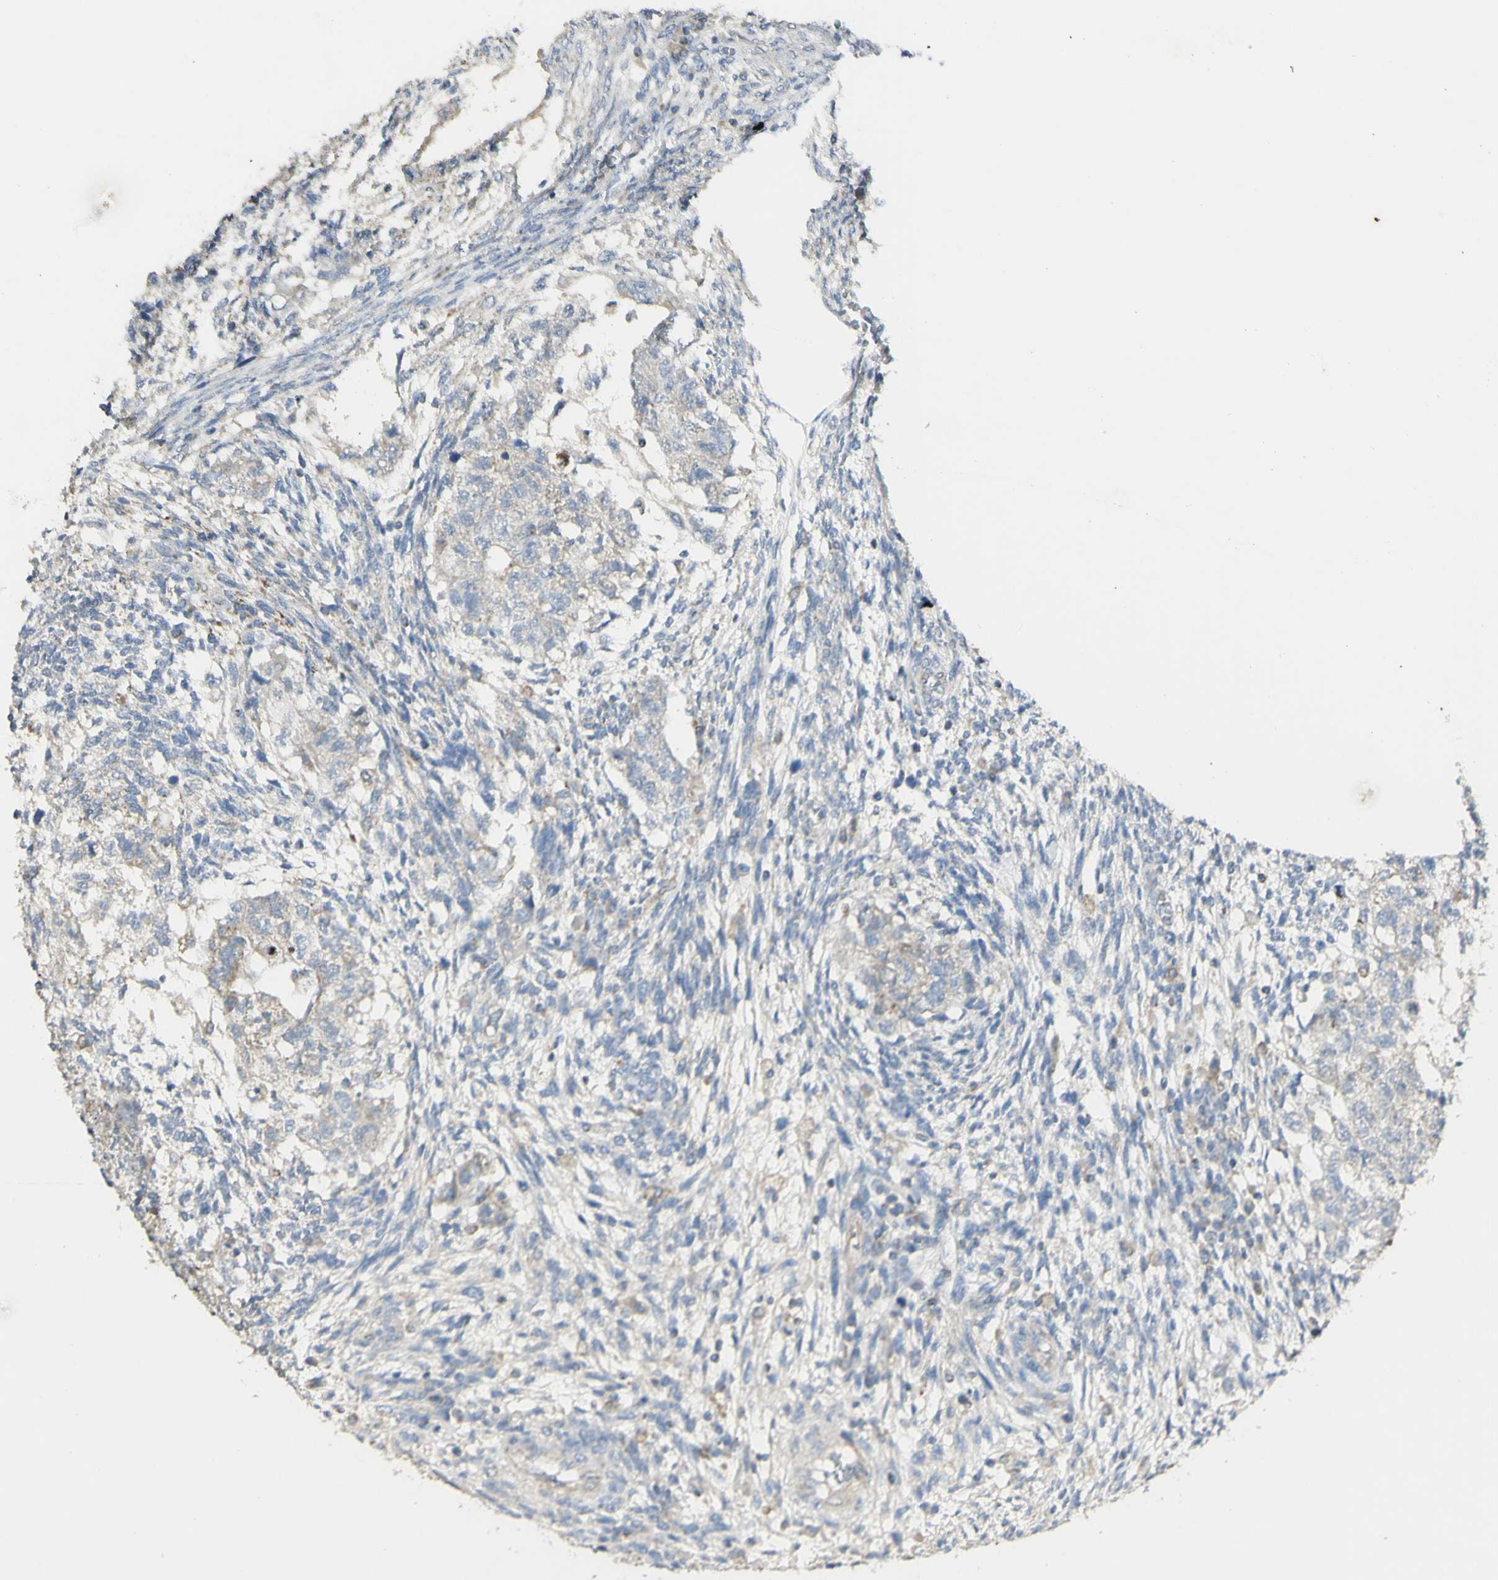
{"staining": {"intensity": "weak", "quantity": "<25%", "location": "cytoplasmic/membranous"}, "tissue": "testis cancer", "cell_type": "Tumor cells", "image_type": "cancer", "snomed": [{"axis": "morphology", "description": "Normal tissue, NOS"}, {"axis": "morphology", "description": "Carcinoma, Embryonal, NOS"}, {"axis": "topography", "description": "Testis"}], "caption": "Photomicrograph shows no significant protein staining in tumor cells of embryonal carcinoma (testis).", "gene": "CNTNAP1", "patient": {"sex": "male", "age": 36}}